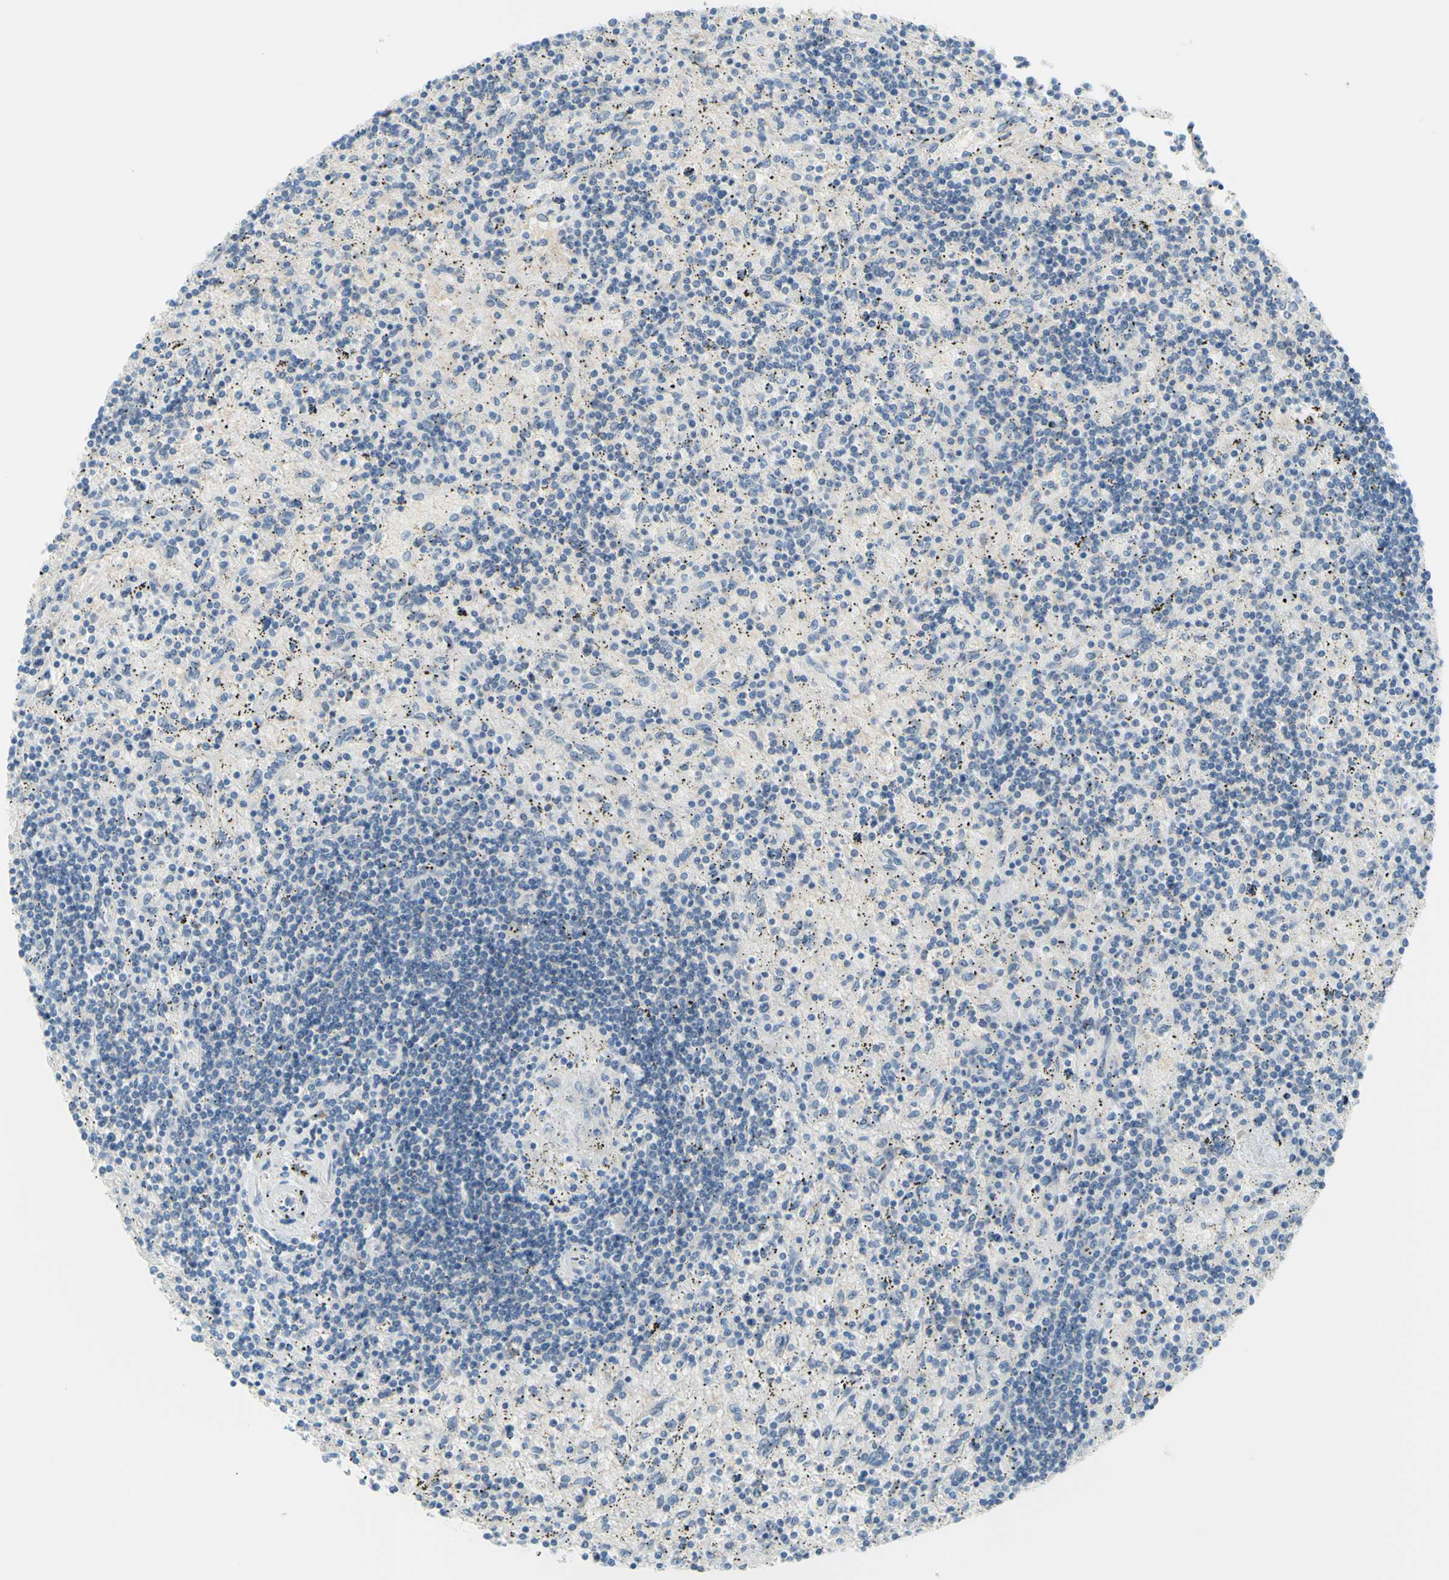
{"staining": {"intensity": "negative", "quantity": "none", "location": "none"}, "tissue": "lymphoma", "cell_type": "Tumor cells", "image_type": "cancer", "snomed": [{"axis": "morphology", "description": "Malignant lymphoma, non-Hodgkin's type, Low grade"}, {"axis": "topography", "description": "Spleen"}], "caption": "A high-resolution image shows immunohistochemistry staining of lymphoma, which reveals no significant positivity in tumor cells.", "gene": "FRMD4B", "patient": {"sex": "male", "age": 76}}